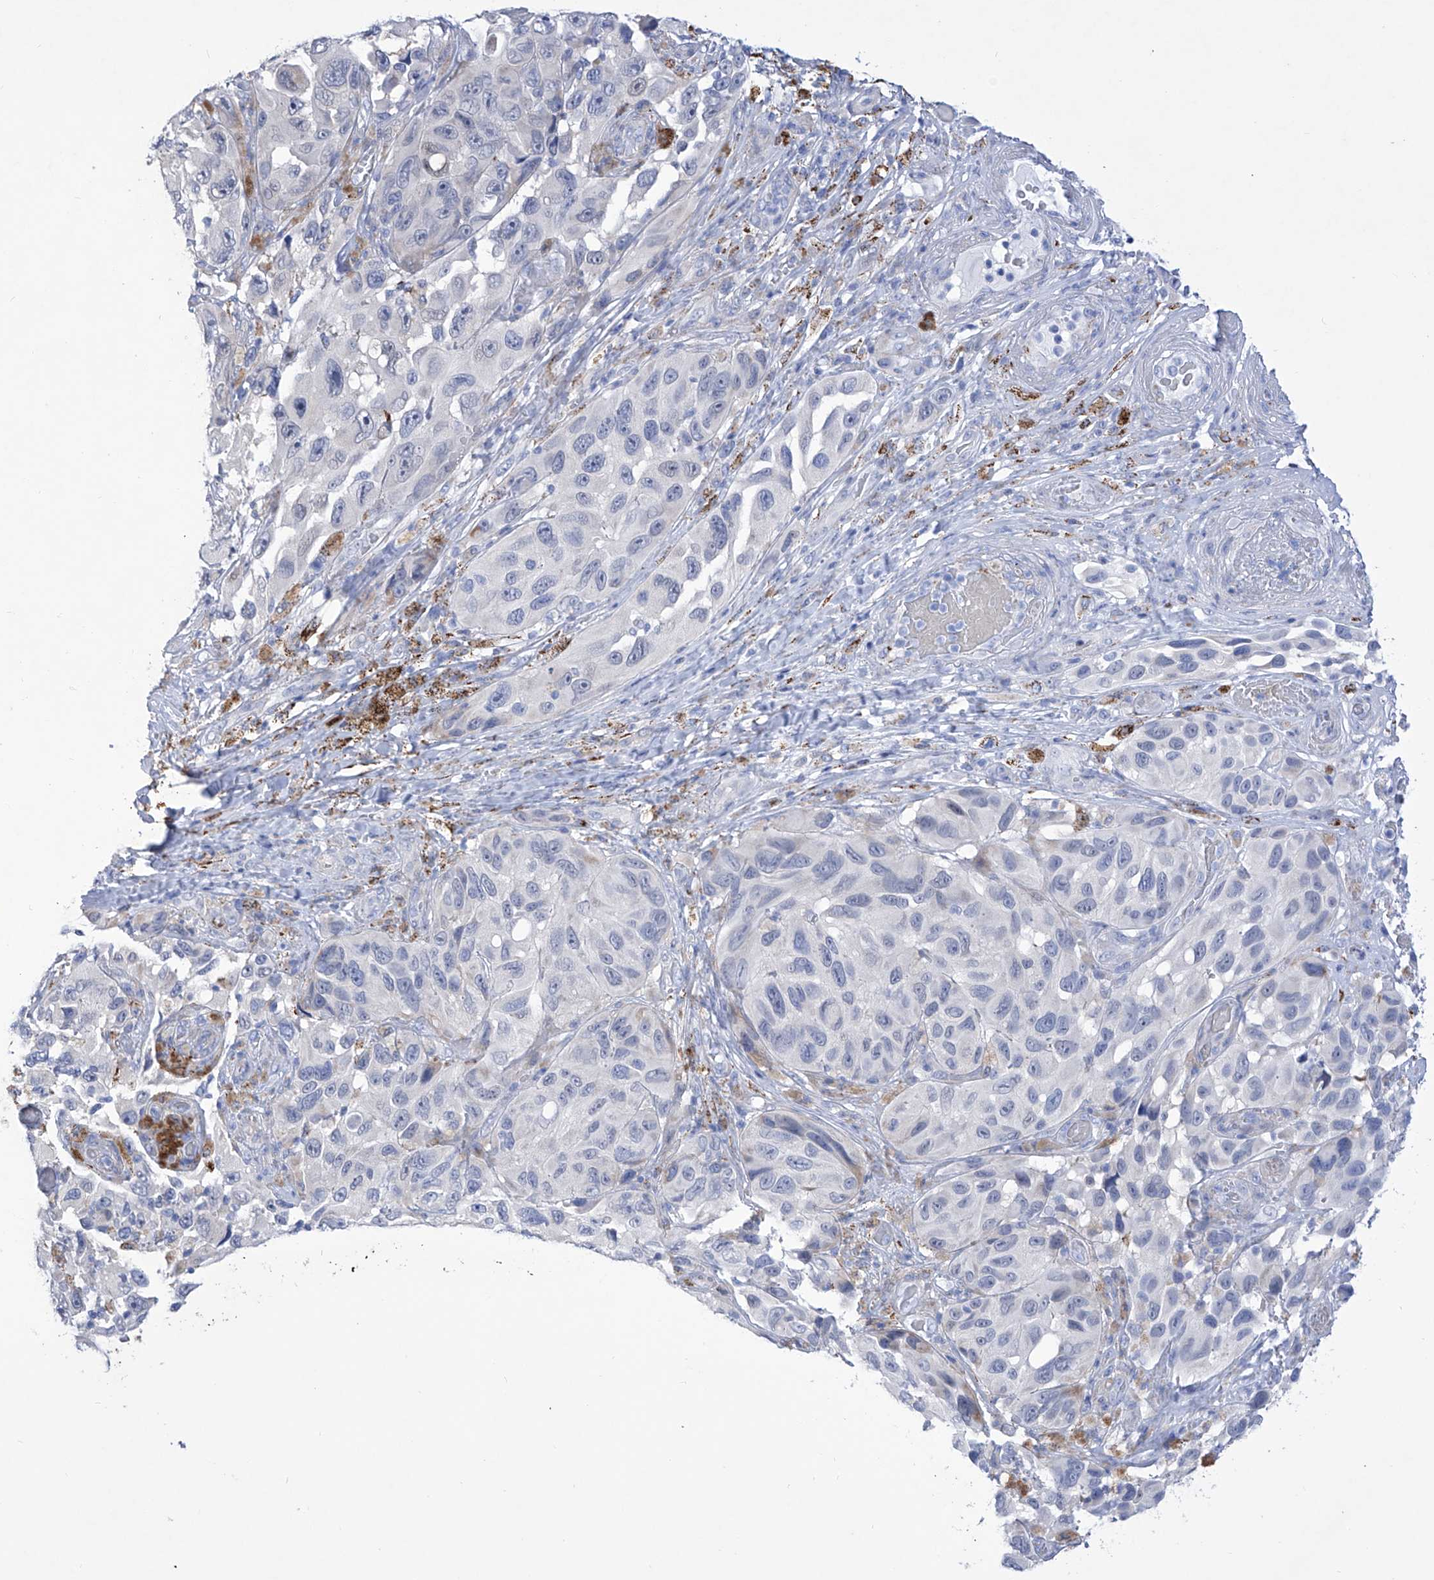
{"staining": {"intensity": "negative", "quantity": "none", "location": "none"}, "tissue": "melanoma", "cell_type": "Tumor cells", "image_type": "cancer", "snomed": [{"axis": "morphology", "description": "Malignant melanoma, NOS"}, {"axis": "topography", "description": "Skin"}], "caption": "Protein analysis of melanoma exhibits no significant staining in tumor cells. (DAB (3,3'-diaminobenzidine) immunohistochemistry (IHC) with hematoxylin counter stain).", "gene": "C1orf87", "patient": {"sex": "female", "age": 73}}